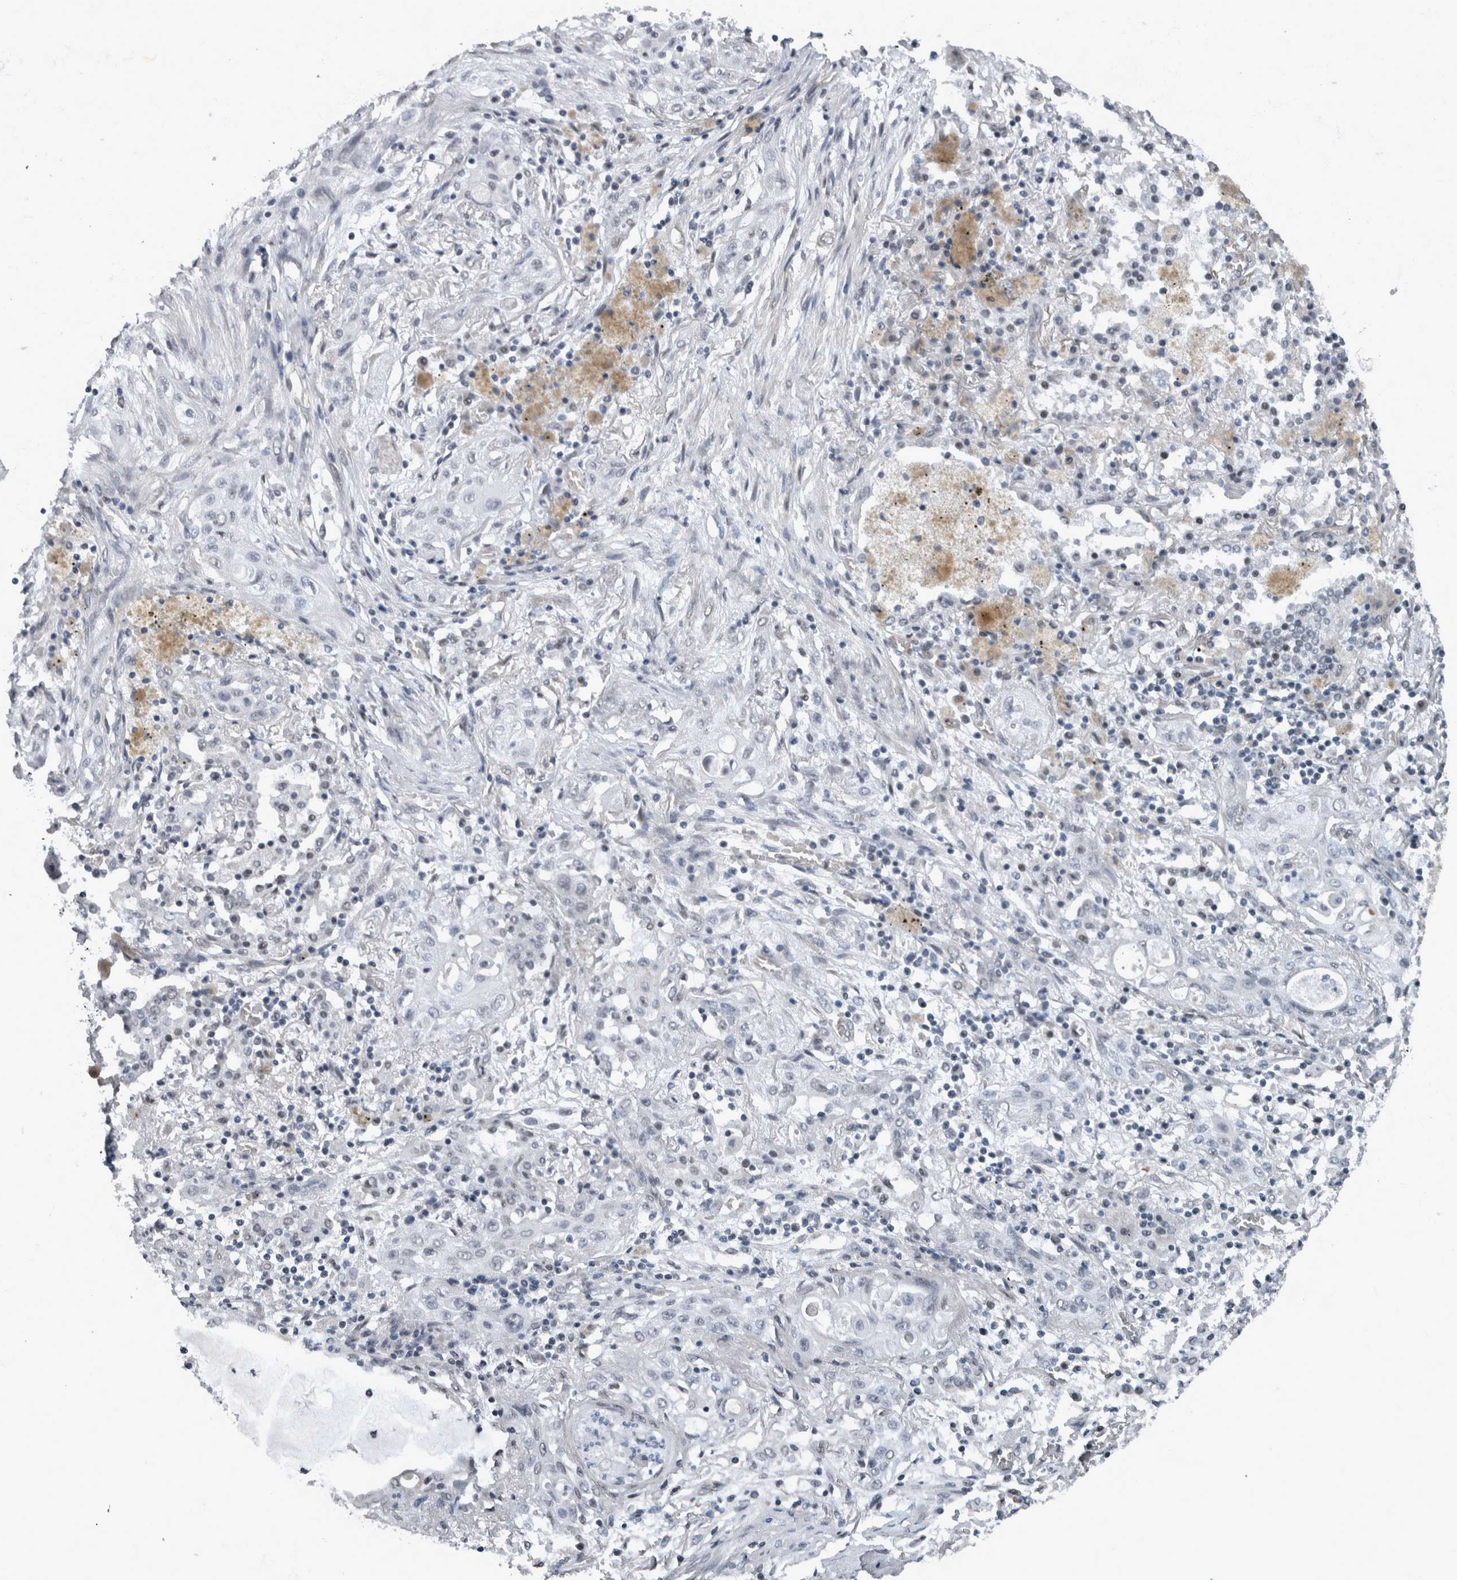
{"staining": {"intensity": "negative", "quantity": "none", "location": "none"}, "tissue": "lung cancer", "cell_type": "Tumor cells", "image_type": "cancer", "snomed": [{"axis": "morphology", "description": "Squamous cell carcinoma, NOS"}, {"axis": "topography", "description": "Lung"}], "caption": "Tumor cells show no significant staining in lung squamous cell carcinoma.", "gene": "WDR33", "patient": {"sex": "female", "age": 47}}